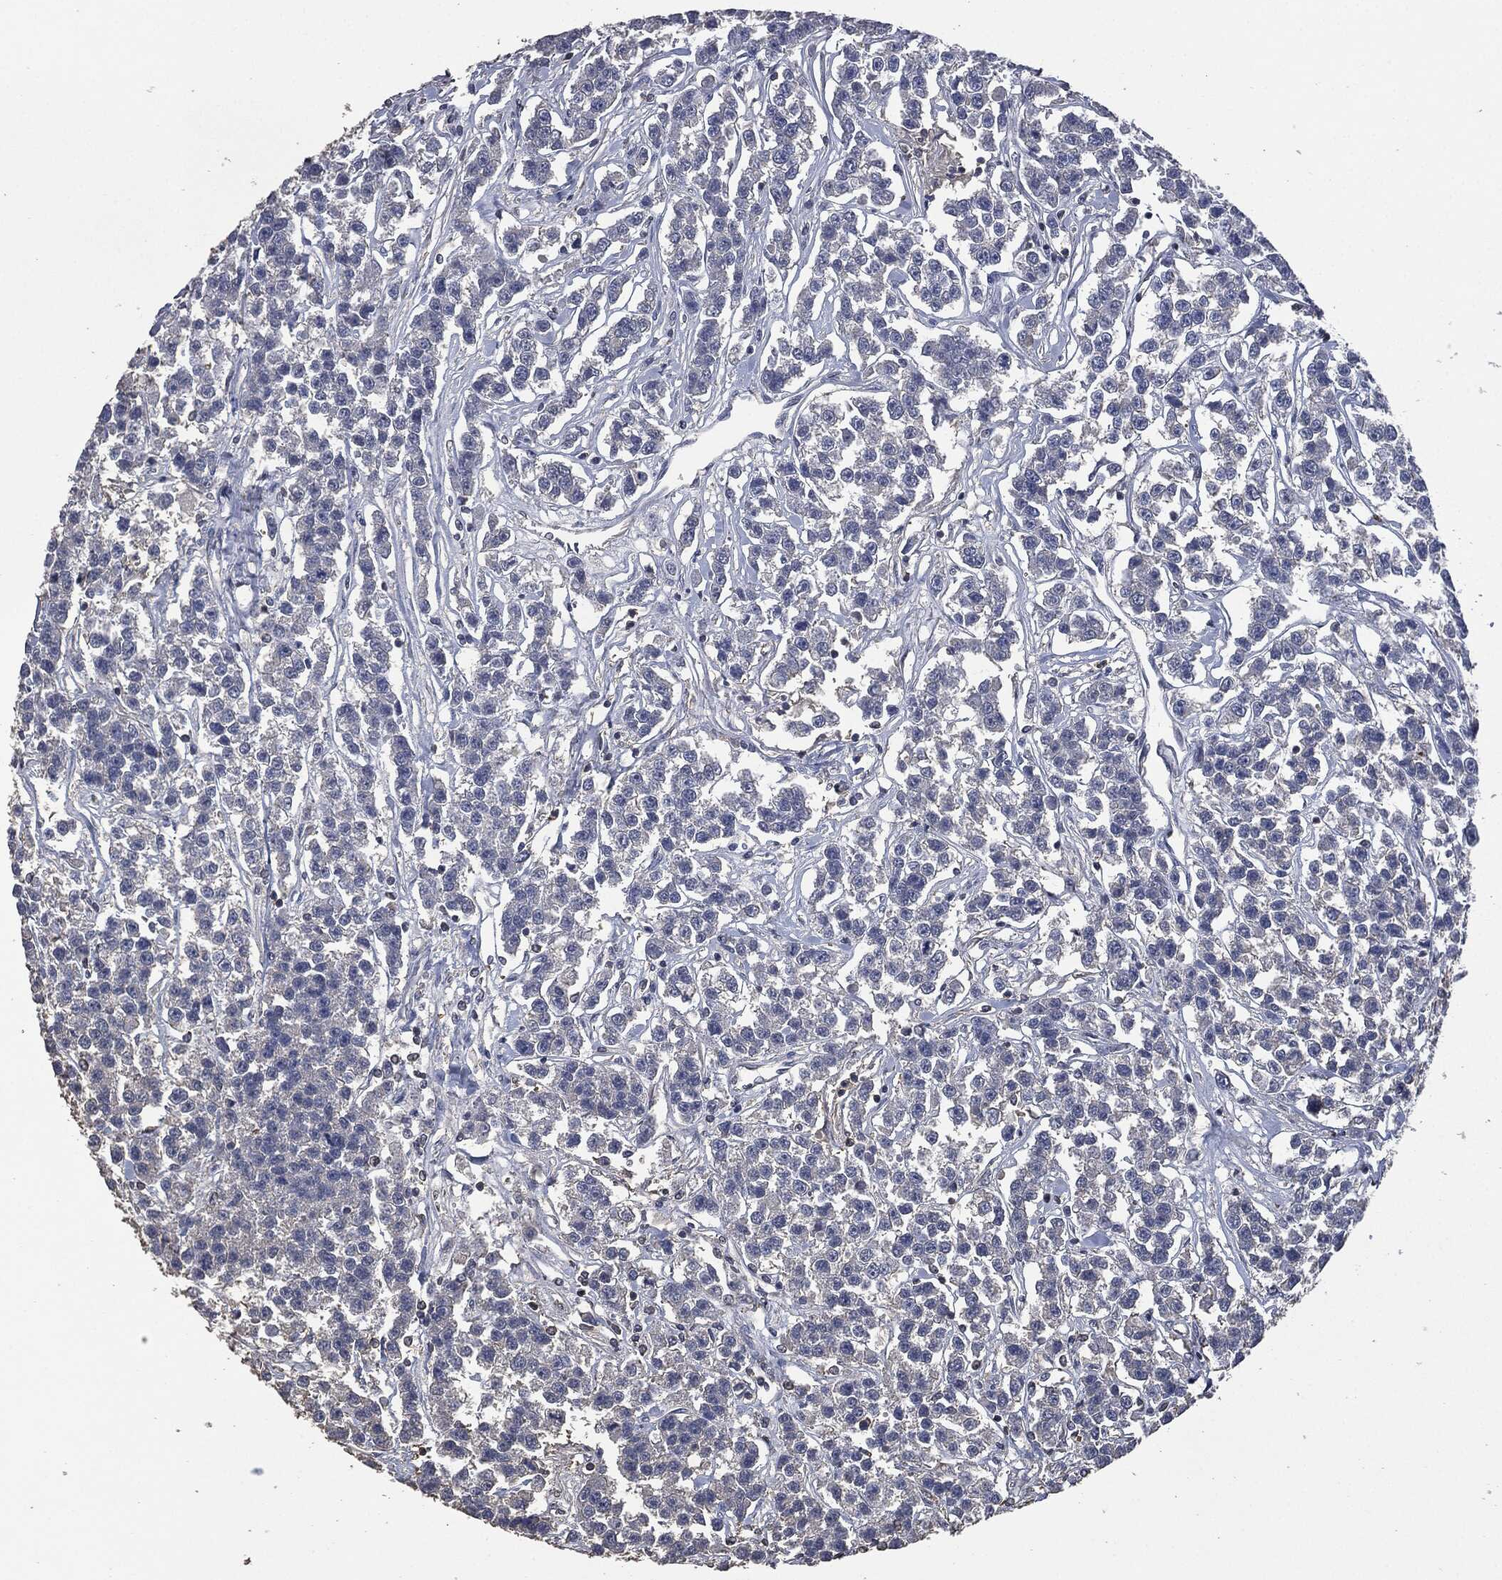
{"staining": {"intensity": "negative", "quantity": "none", "location": "none"}, "tissue": "testis cancer", "cell_type": "Tumor cells", "image_type": "cancer", "snomed": [{"axis": "morphology", "description": "Seminoma, NOS"}, {"axis": "topography", "description": "Testis"}], "caption": "Tumor cells are negative for protein expression in human testis cancer (seminoma).", "gene": "MSLN", "patient": {"sex": "male", "age": 59}}